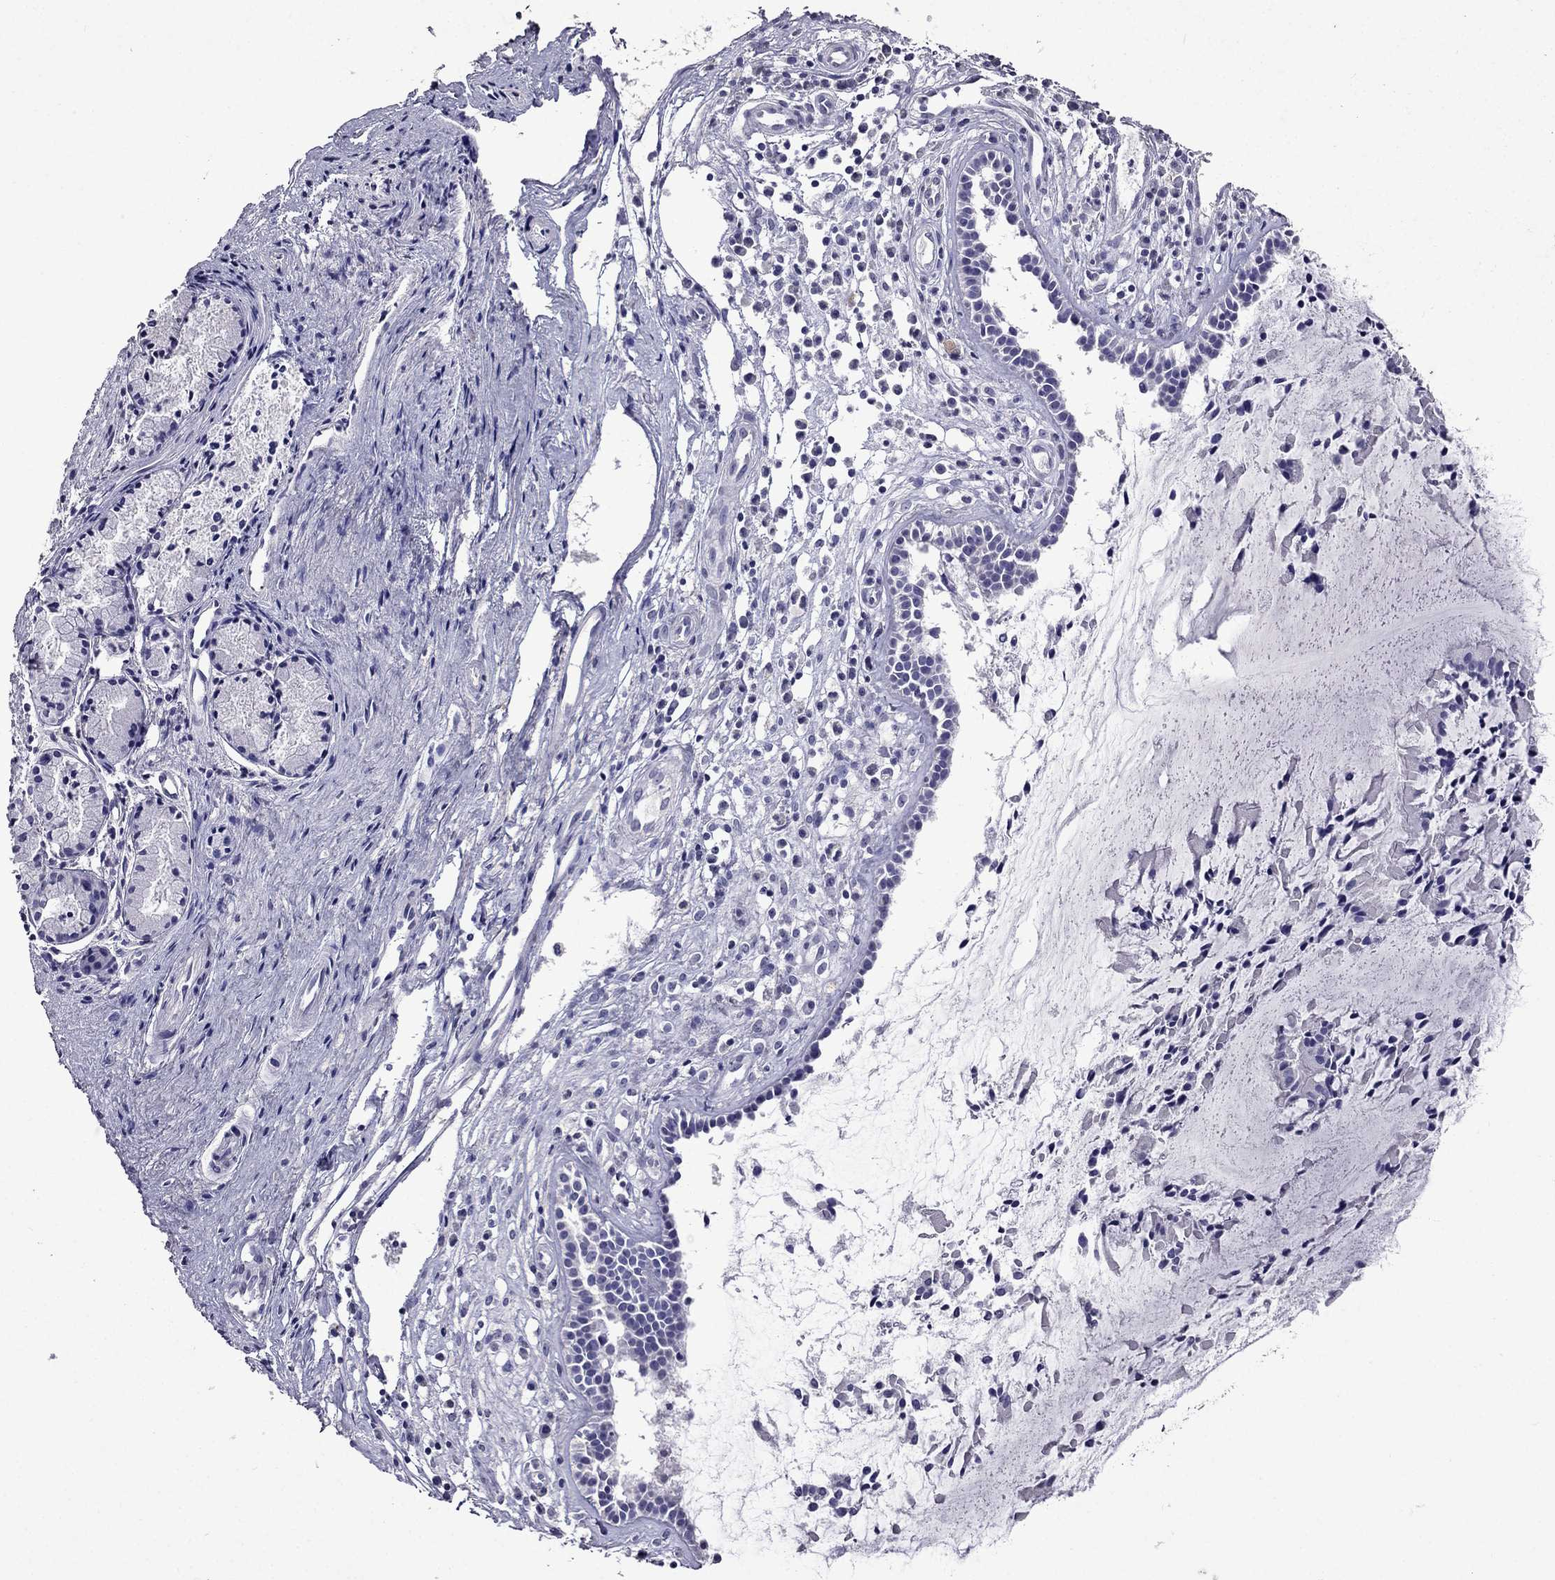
{"staining": {"intensity": "negative", "quantity": "none", "location": "none"}, "tissue": "nasopharynx", "cell_type": "Respiratory epithelial cells", "image_type": "normal", "snomed": [{"axis": "morphology", "description": "Normal tissue, NOS"}, {"axis": "topography", "description": "Nasopharynx"}], "caption": "Protein analysis of benign nasopharynx shows no significant expression in respiratory epithelial cells. The staining is performed using DAB brown chromogen with nuclei counter-stained in using hematoxylin.", "gene": "DNAH17", "patient": {"sex": "female", "age": 47}}